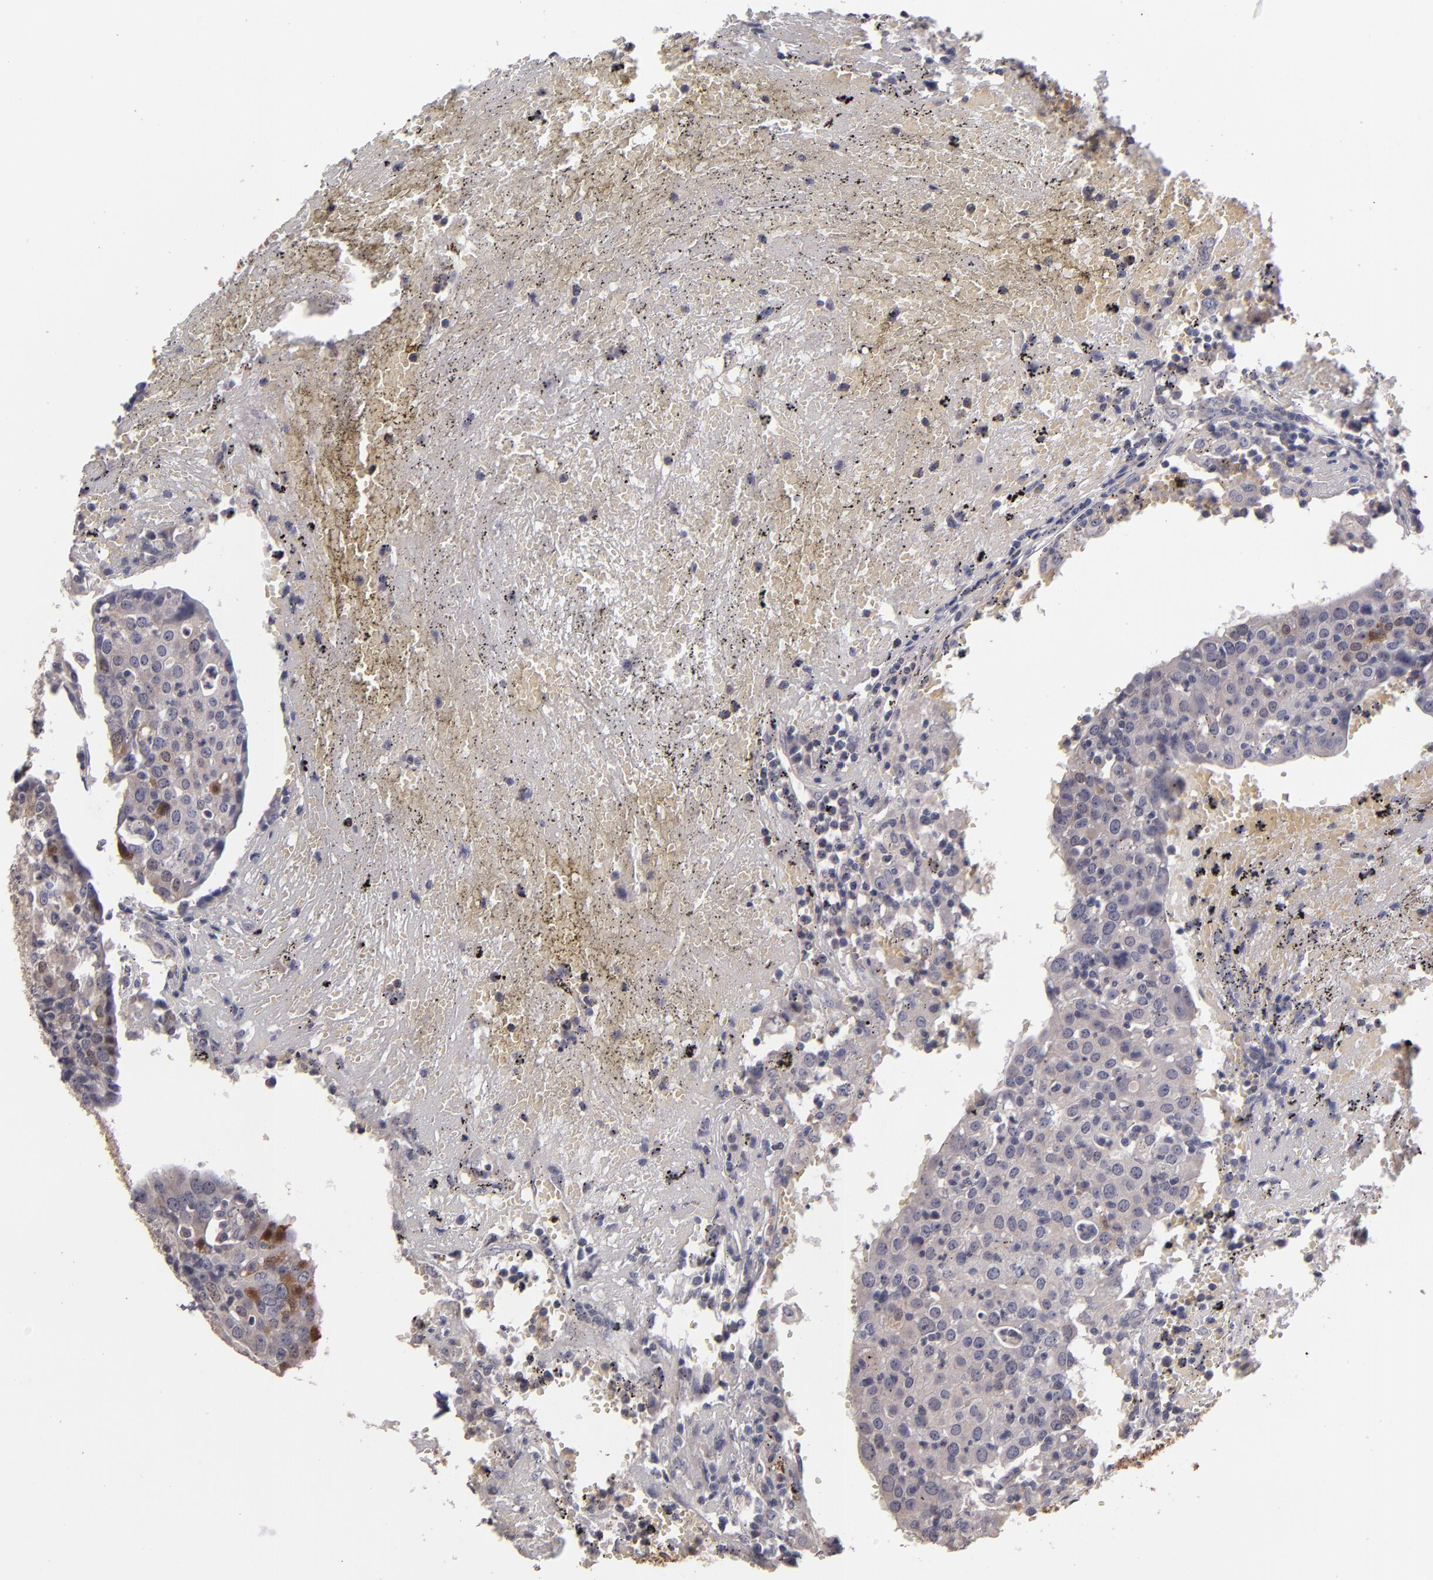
{"staining": {"intensity": "weak", "quantity": "<25%", "location": "cytoplasmic/membranous,nuclear"}, "tissue": "head and neck cancer", "cell_type": "Tumor cells", "image_type": "cancer", "snomed": [{"axis": "morphology", "description": "Adenocarcinoma, NOS"}, {"axis": "topography", "description": "Salivary gland"}, {"axis": "topography", "description": "Head-Neck"}], "caption": "DAB (3,3'-diaminobenzidine) immunohistochemical staining of head and neck adenocarcinoma shows no significant staining in tumor cells.", "gene": "S100A1", "patient": {"sex": "female", "age": 65}}